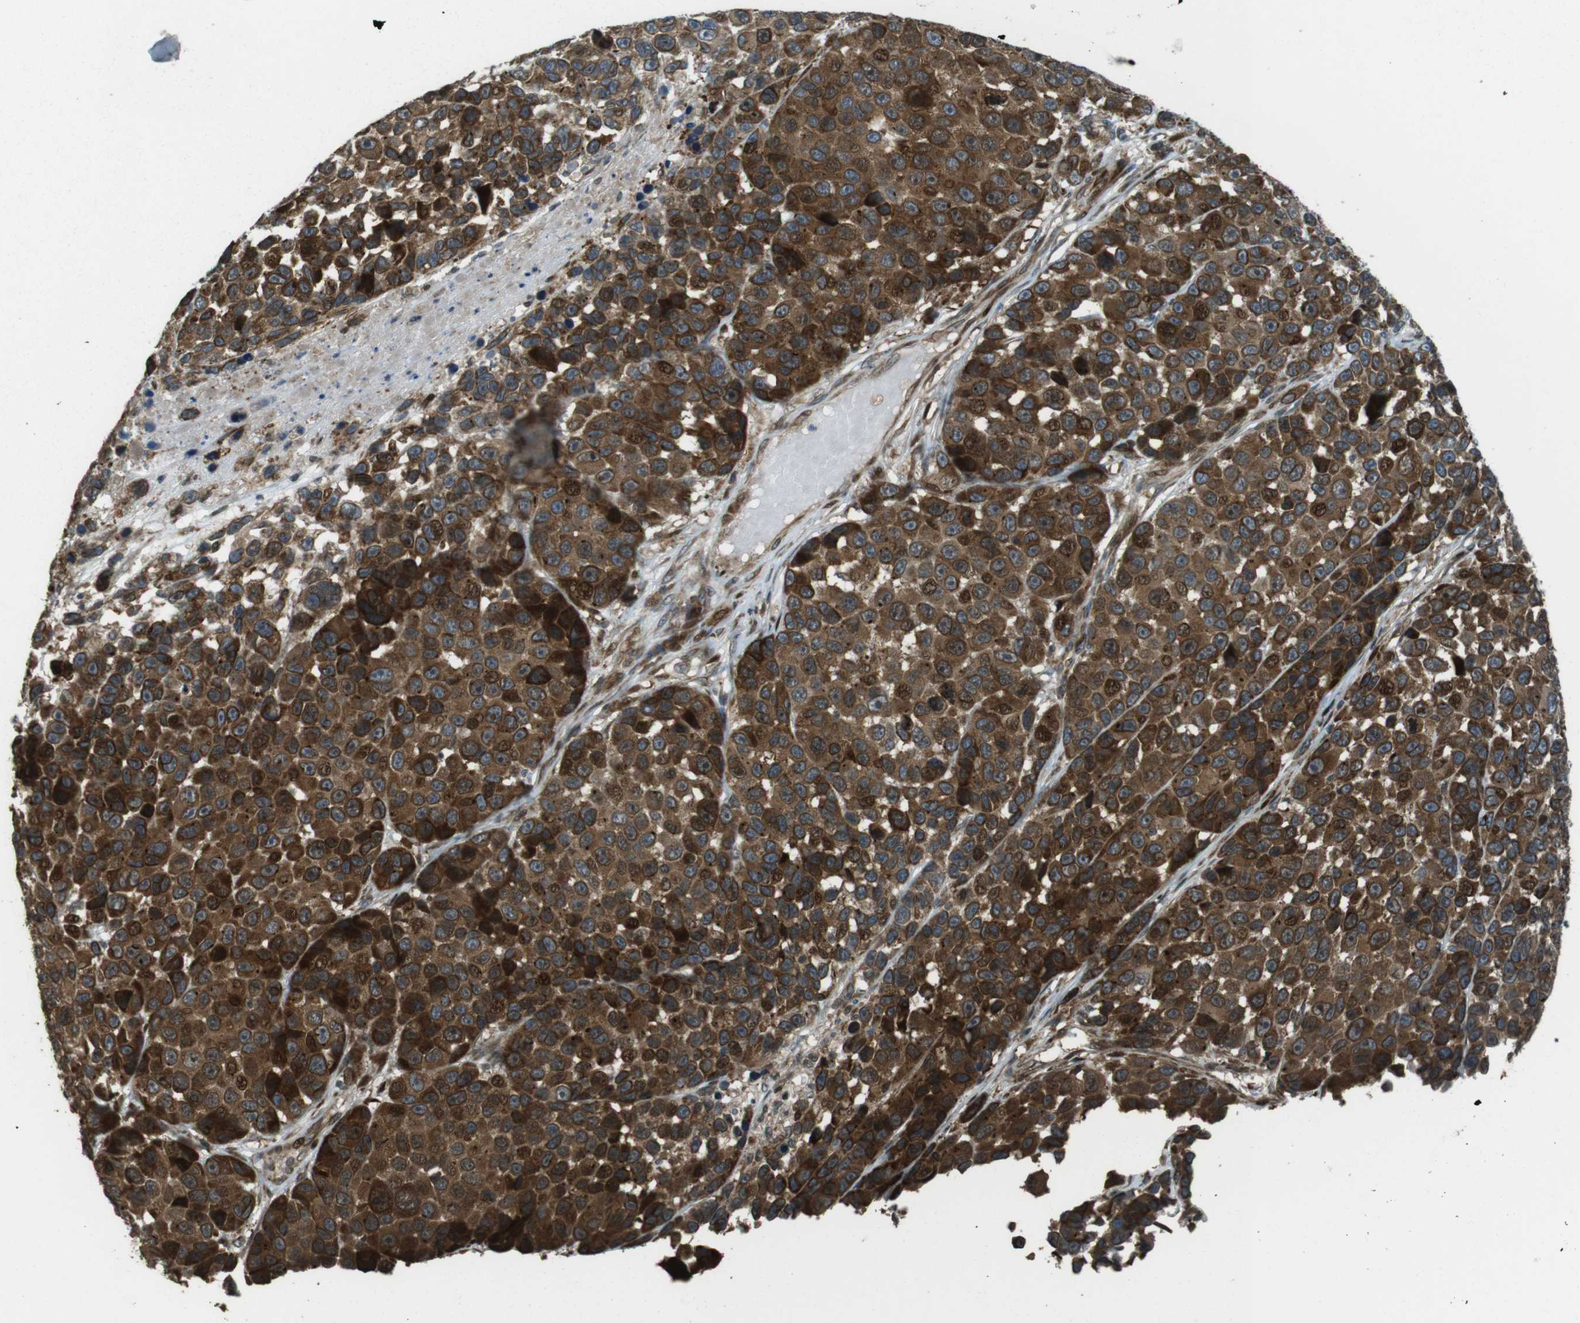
{"staining": {"intensity": "strong", "quantity": ">75%", "location": "cytoplasmic/membranous"}, "tissue": "melanoma", "cell_type": "Tumor cells", "image_type": "cancer", "snomed": [{"axis": "morphology", "description": "Malignant melanoma, NOS"}, {"axis": "topography", "description": "Skin"}], "caption": "A high amount of strong cytoplasmic/membranous staining is seen in approximately >75% of tumor cells in malignant melanoma tissue.", "gene": "ZNF330", "patient": {"sex": "male", "age": 53}}